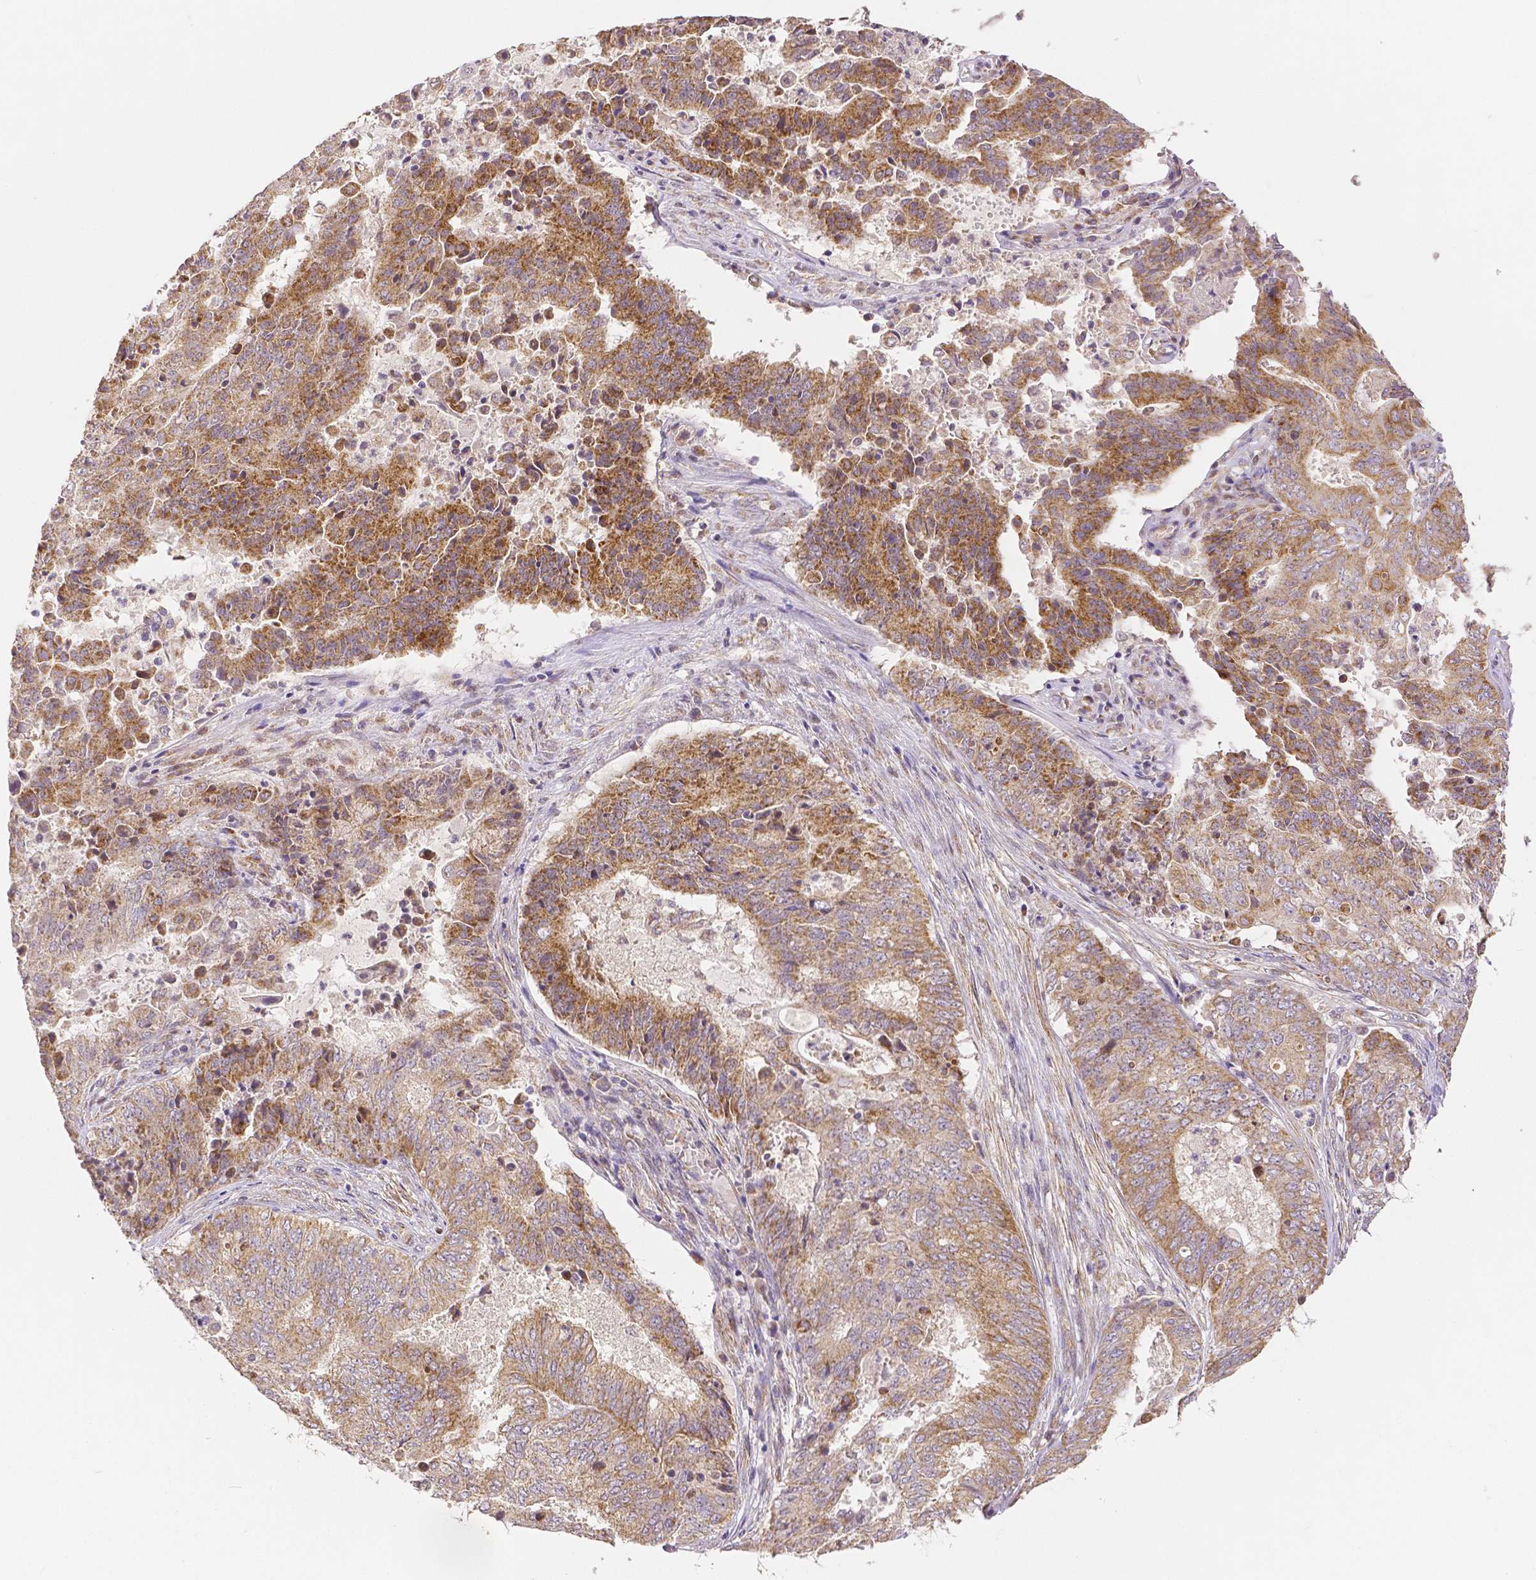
{"staining": {"intensity": "moderate", "quantity": ">75%", "location": "cytoplasmic/membranous"}, "tissue": "endometrial cancer", "cell_type": "Tumor cells", "image_type": "cancer", "snomed": [{"axis": "morphology", "description": "Adenocarcinoma, NOS"}, {"axis": "topography", "description": "Endometrium"}], "caption": "A brown stain shows moderate cytoplasmic/membranous positivity of a protein in endometrial cancer (adenocarcinoma) tumor cells.", "gene": "RHOT1", "patient": {"sex": "female", "age": 62}}